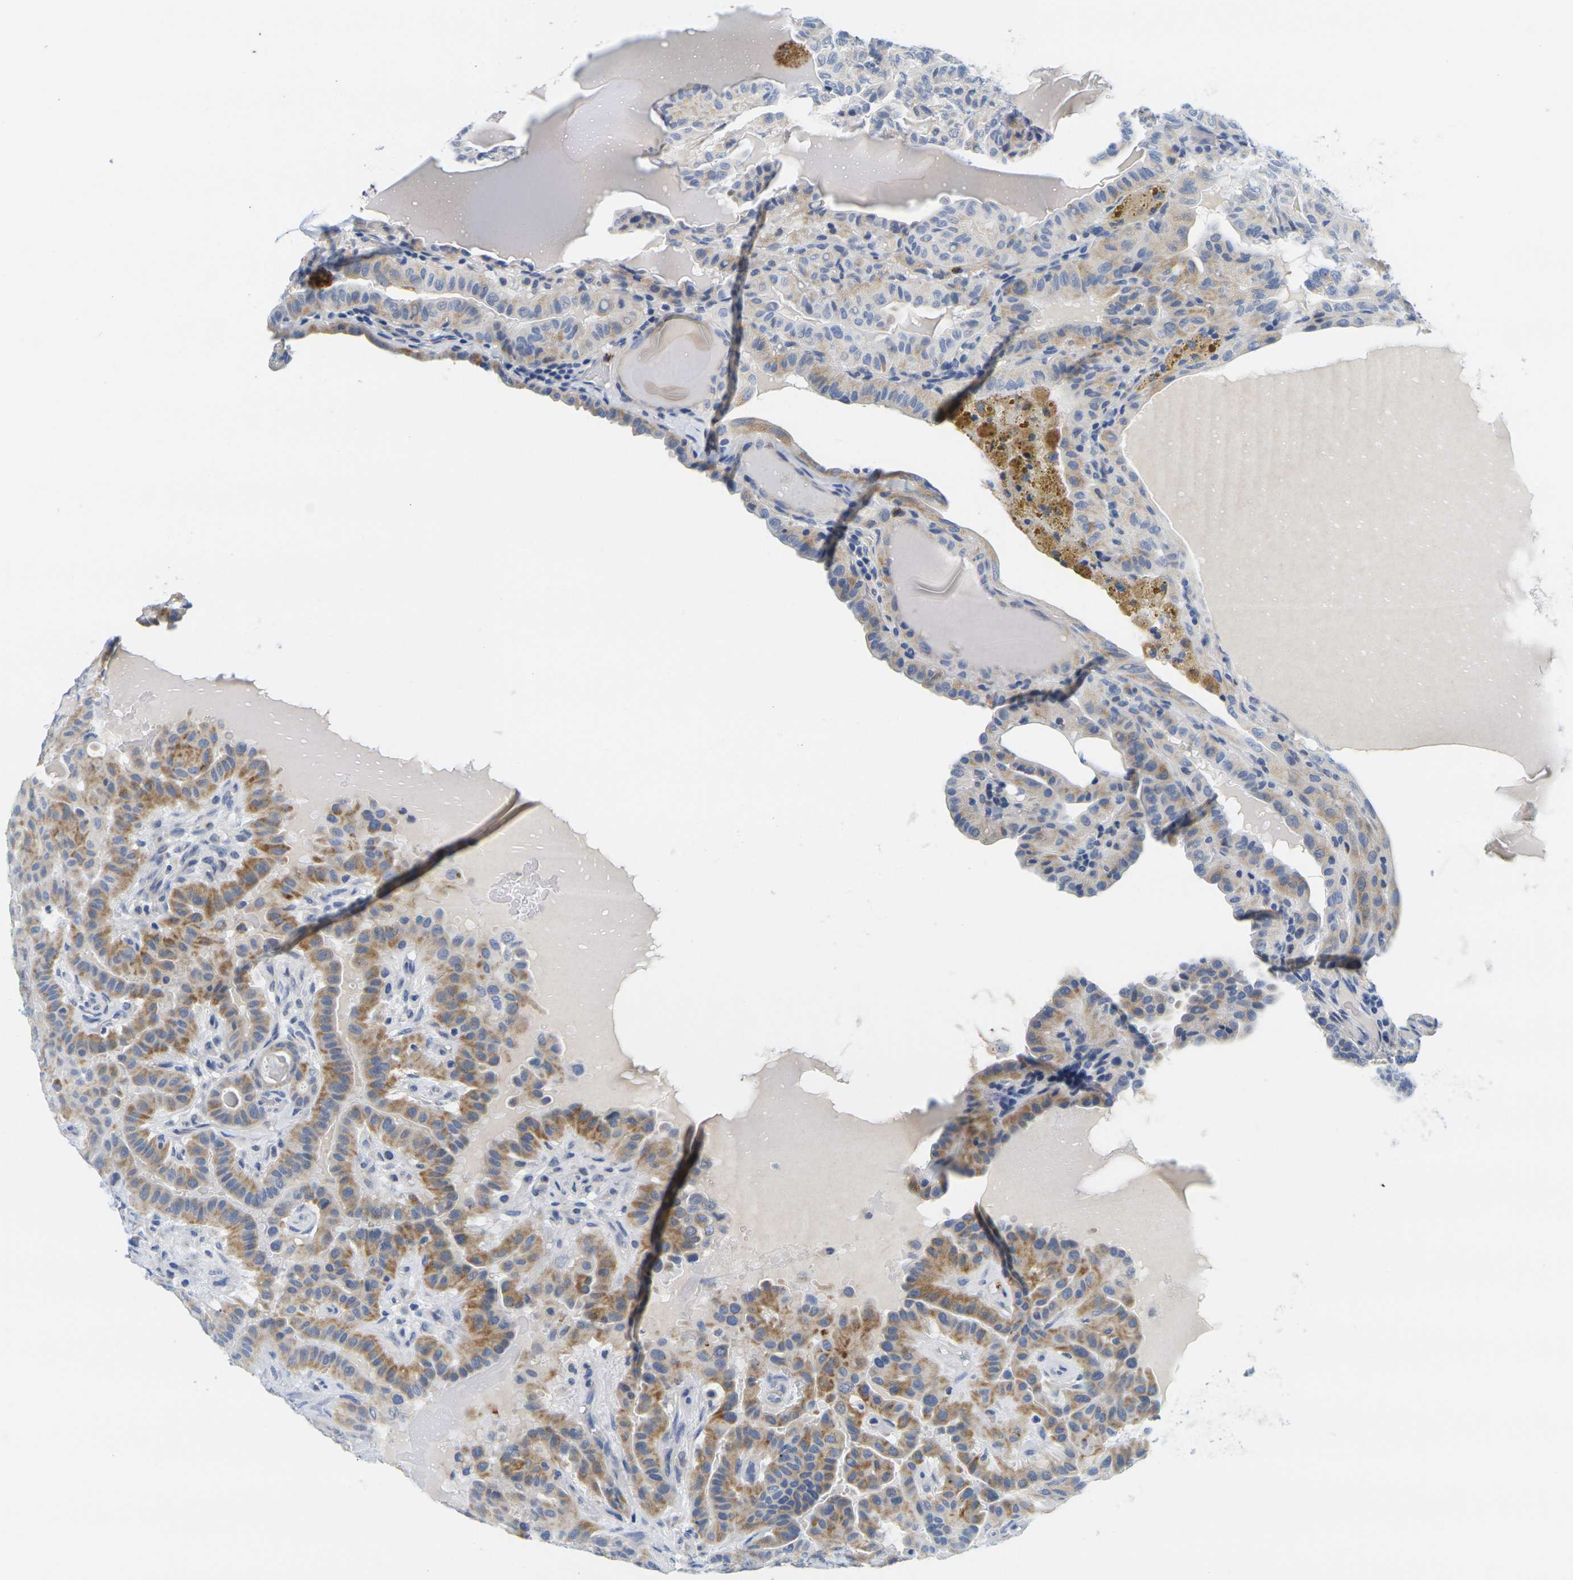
{"staining": {"intensity": "moderate", "quantity": "25%-75%", "location": "cytoplasmic/membranous"}, "tissue": "thyroid cancer", "cell_type": "Tumor cells", "image_type": "cancer", "snomed": [{"axis": "morphology", "description": "Papillary adenocarcinoma, NOS"}, {"axis": "topography", "description": "Thyroid gland"}], "caption": "Immunohistochemistry (IHC) of thyroid cancer (papillary adenocarcinoma) demonstrates medium levels of moderate cytoplasmic/membranous expression in about 25%-75% of tumor cells. The protein is stained brown, and the nuclei are stained in blue (DAB IHC with brightfield microscopy, high magnification).", "gene": "KLK5", "patient": {"sex": "male", "age": 77}}